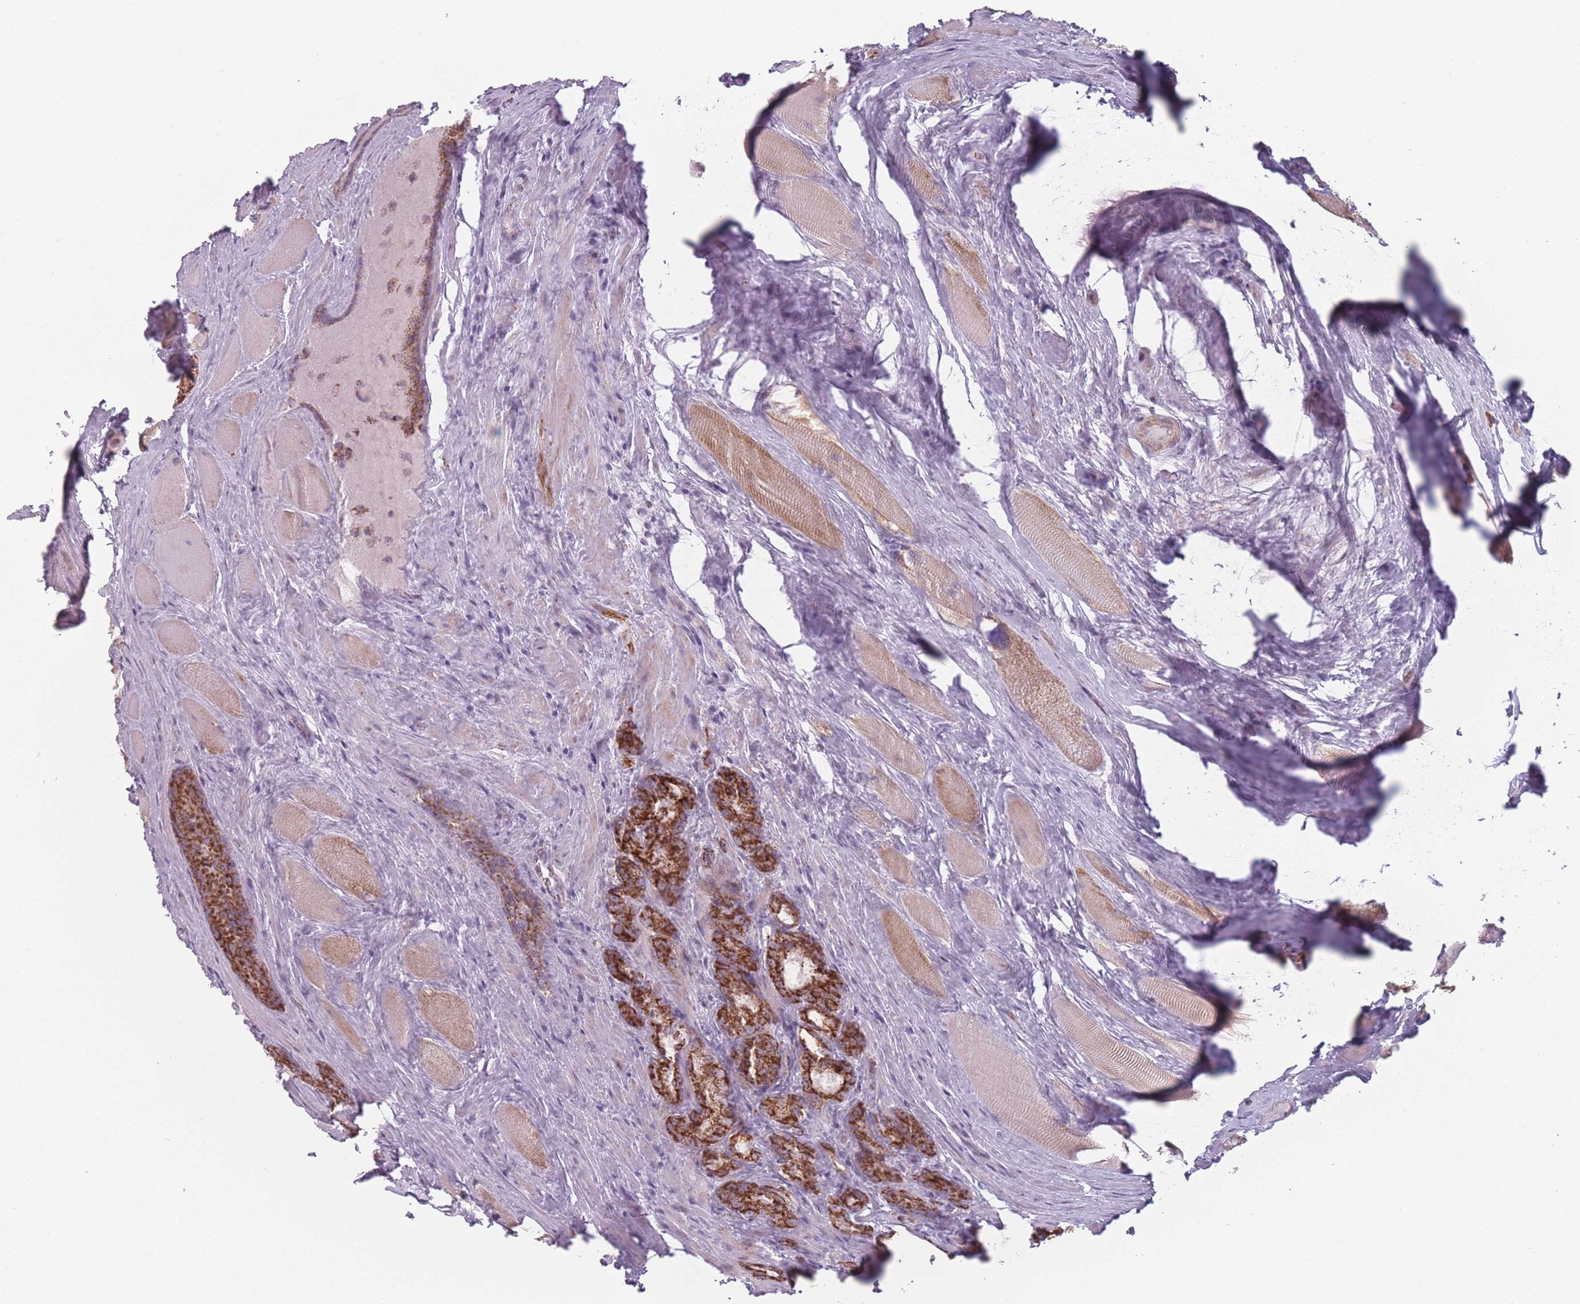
{"staining": {"intensity": "strong", "quantity": ">75%", "location": "cytoplasmic/membranous"}, "tissue": "prostate cancer", "cell_type": "Tumor cells", "image_type": "cancer", "snomed": [{"axis": "morphology", "description": "Adenocarcinoma, Low grade"}, {"axis": "topography", "description": "Prostate"}], "caption": "Adenocarcinoma (low-grade) (prostate) stained for a protein (brown) reveals strong cytoplasmic/membranous positive positivity in about >75% of tumor cells.", "gene": "DCHS1", "patient": {"sex": "male", "age": 68}}